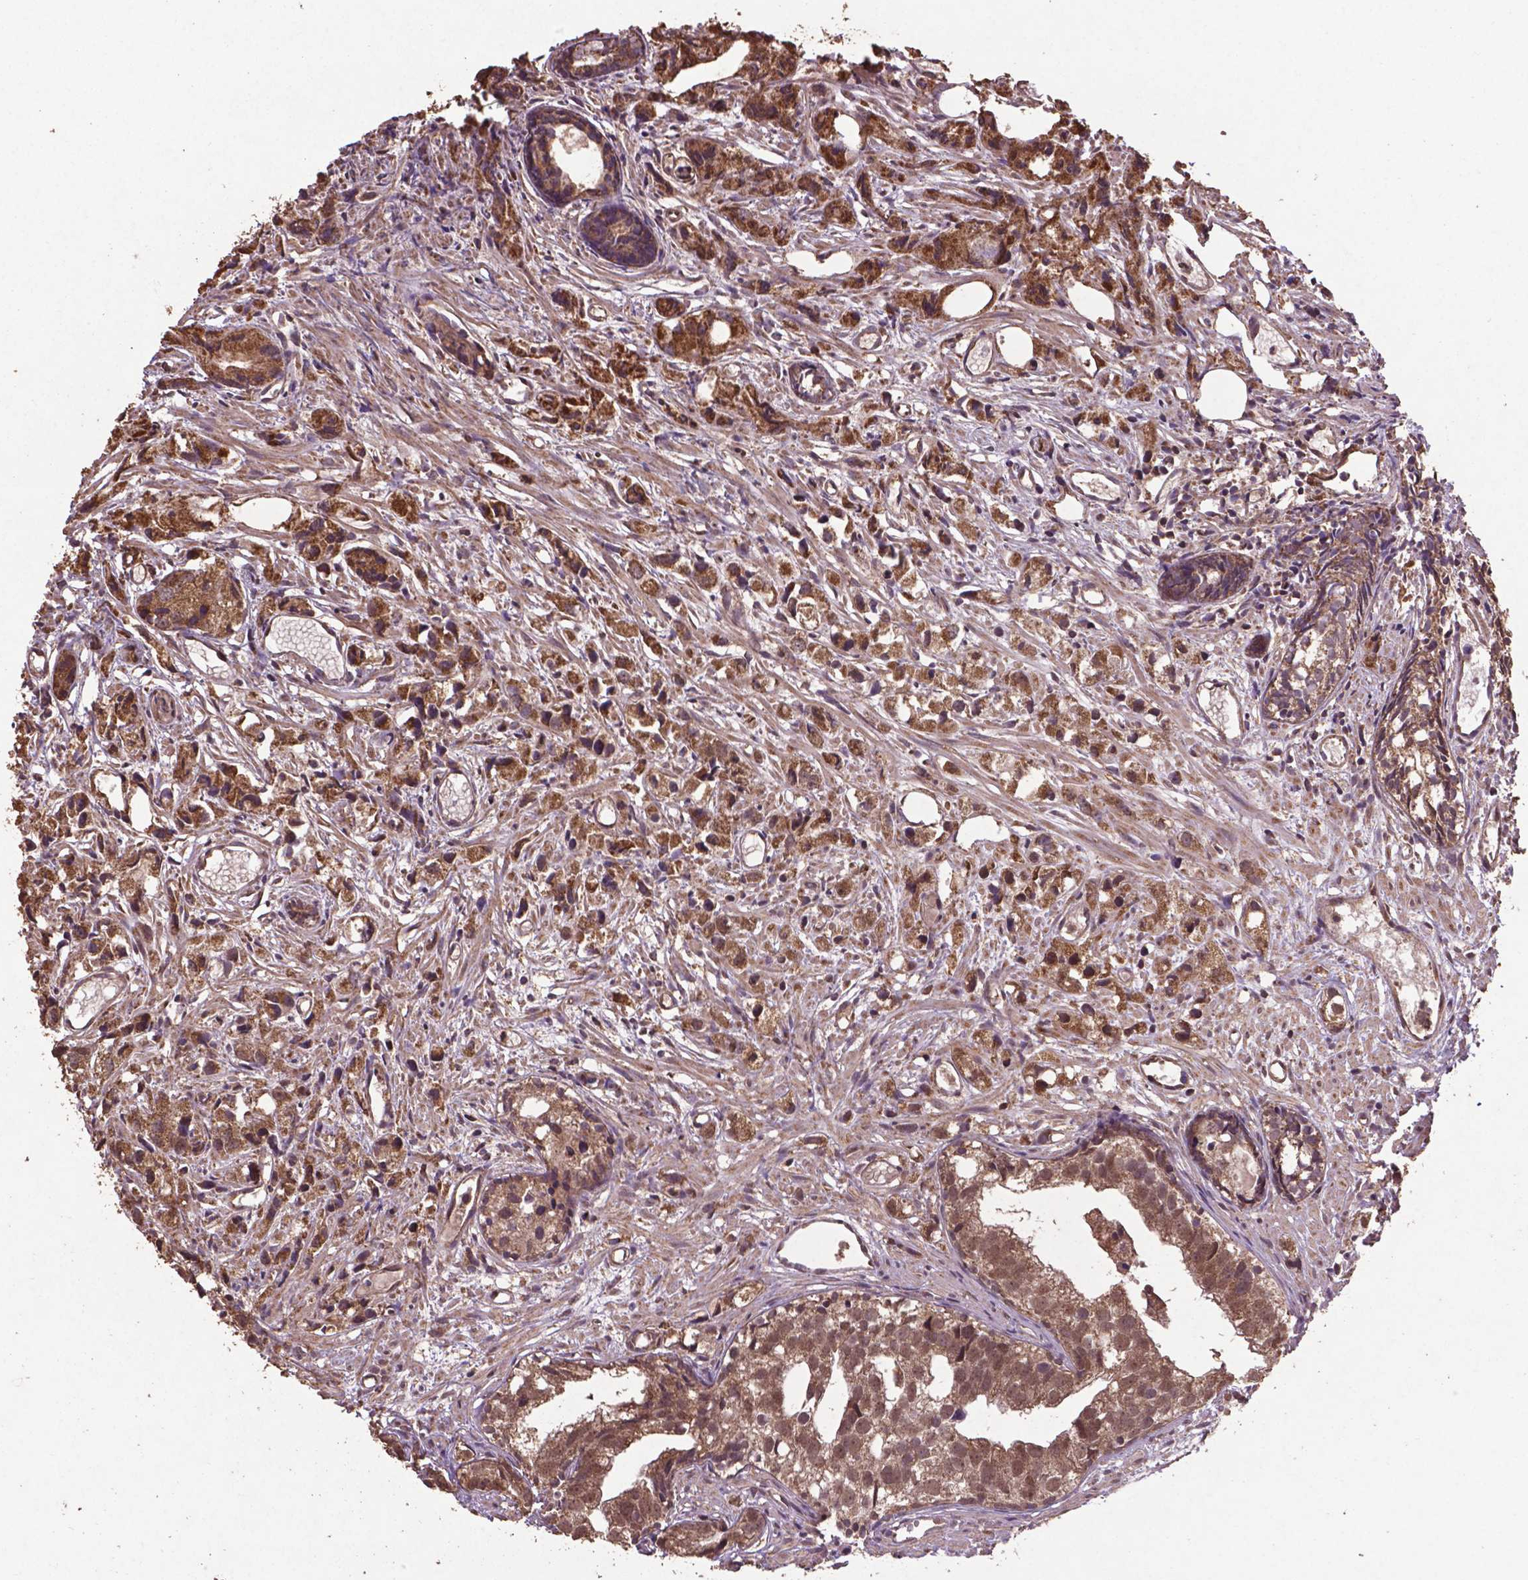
{"staining": {"intensity": "moderate", "quantity": ">75%", "location": "cytoplasmic/membranous,nuclear"}, "tissue": "prostate cancer", "cell_type": "Tumor cells", "image_type": "cancer", "snomed": [{"axis": "morphology", "description": "Adenocarcinoma, High grade"}, {"axis": "topography", "description": "Prostate"}], "caption": "The image shows staining of high-grade adenocarcinoma (prostate), revealing moderate cytoplasmic/membranous and nuclear protein expression (brown color) within tumor cells.", "gene": "DCAF1", "patient": {"sex": "male", "age": 68}}